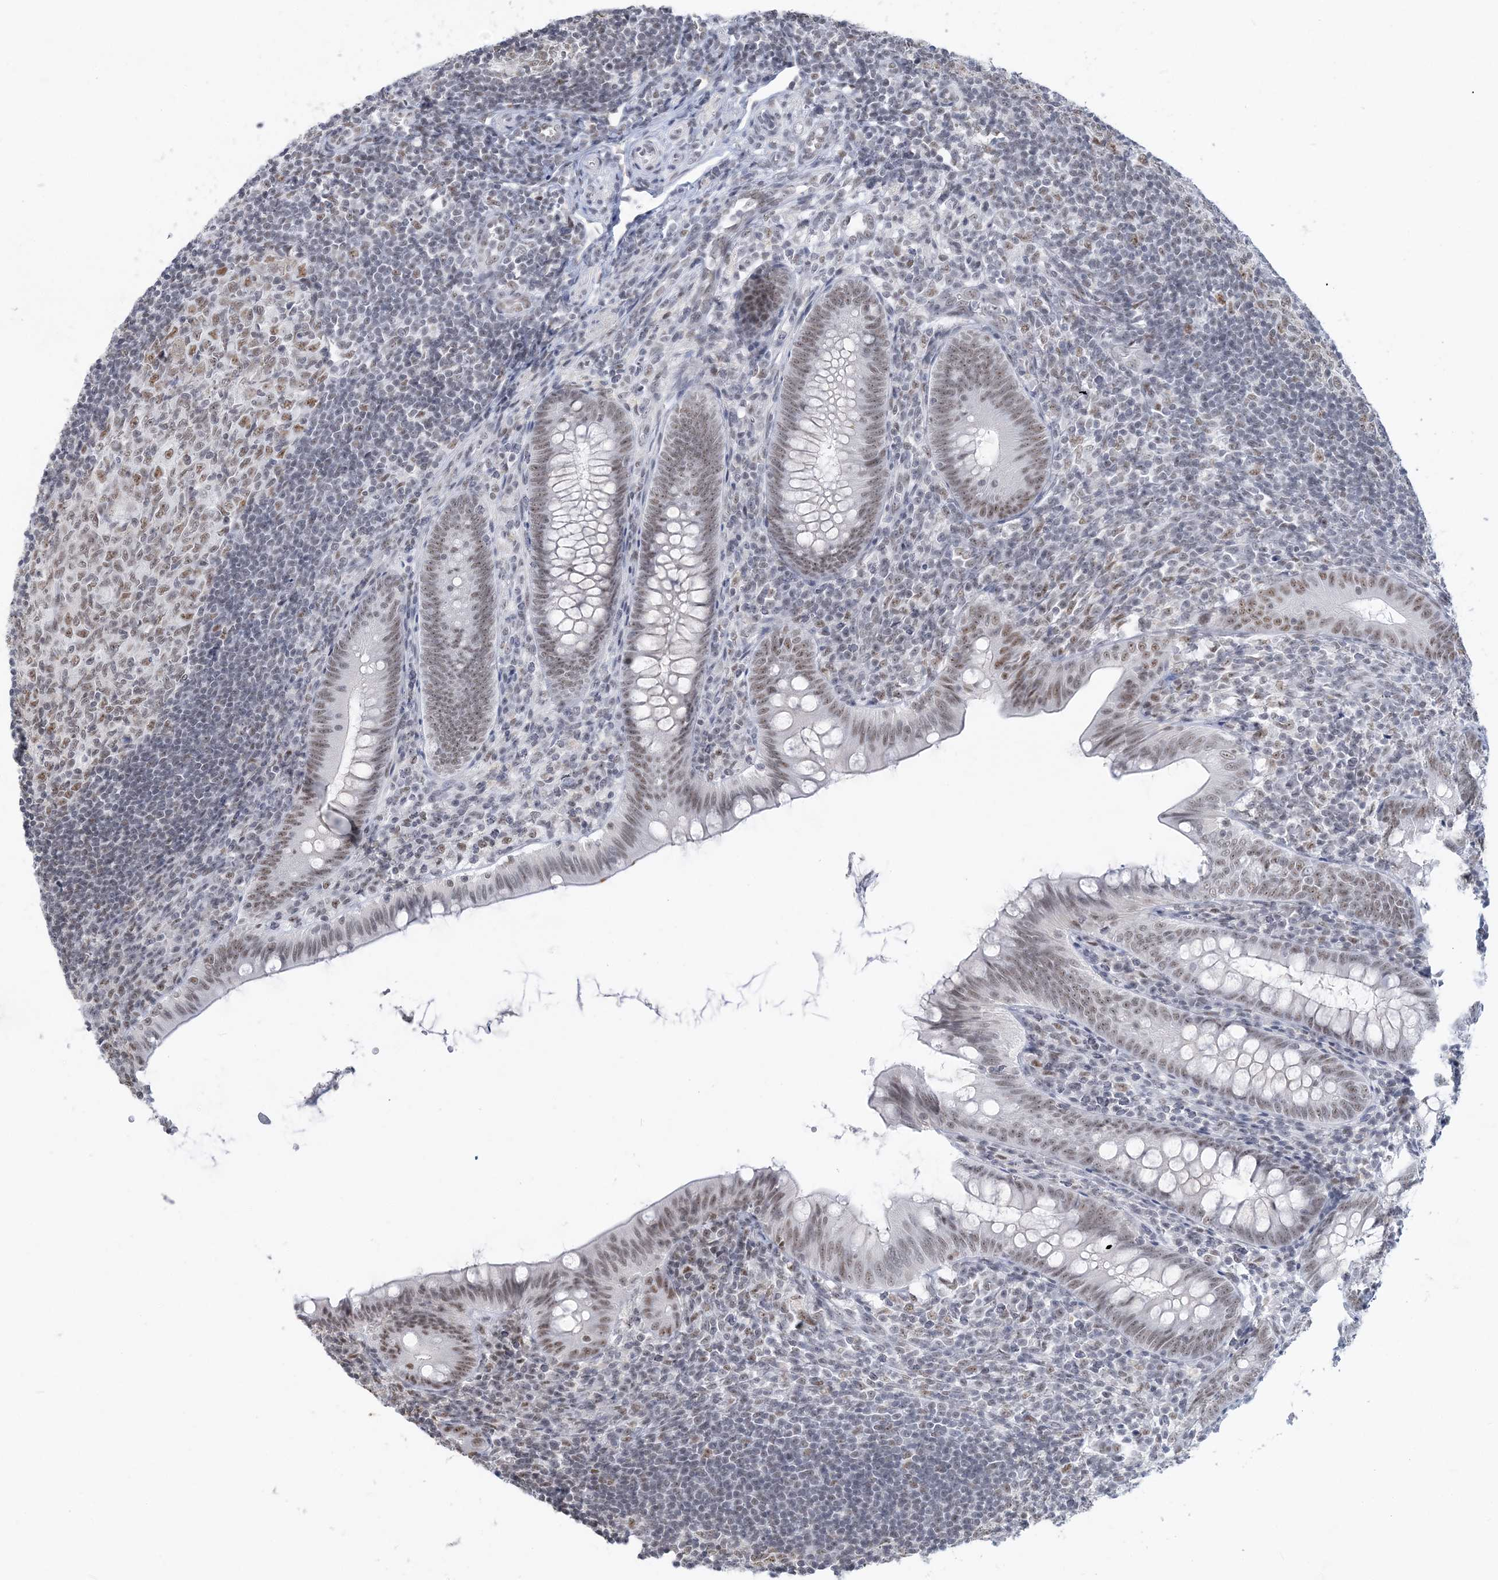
{"staining": {"intensity": "moderate", "quantity": "25%-75%", "location": "nuclear"}, "tissue": "appendix", "cell_type": "Glandular cells", "image_type": "normal", "snomed": [{"axis": "morphology", "description": "Normal tissue, NOS"}, {"axis": "topography", "description": "Appendix"}], "caption": "DAB (3,3'-diaminobenzidine) immunohistochemical staining of unremarkable human appendix displays moderate nuclear protein positivity in approximately 25%-75% of glandular cells. (Stains: DAB in brown, nuclei in blue, Microscopy: brightfield microscopy at high magnification).", "gene": "PLRG1", "patient": {"sex": "male", "age": 14}}